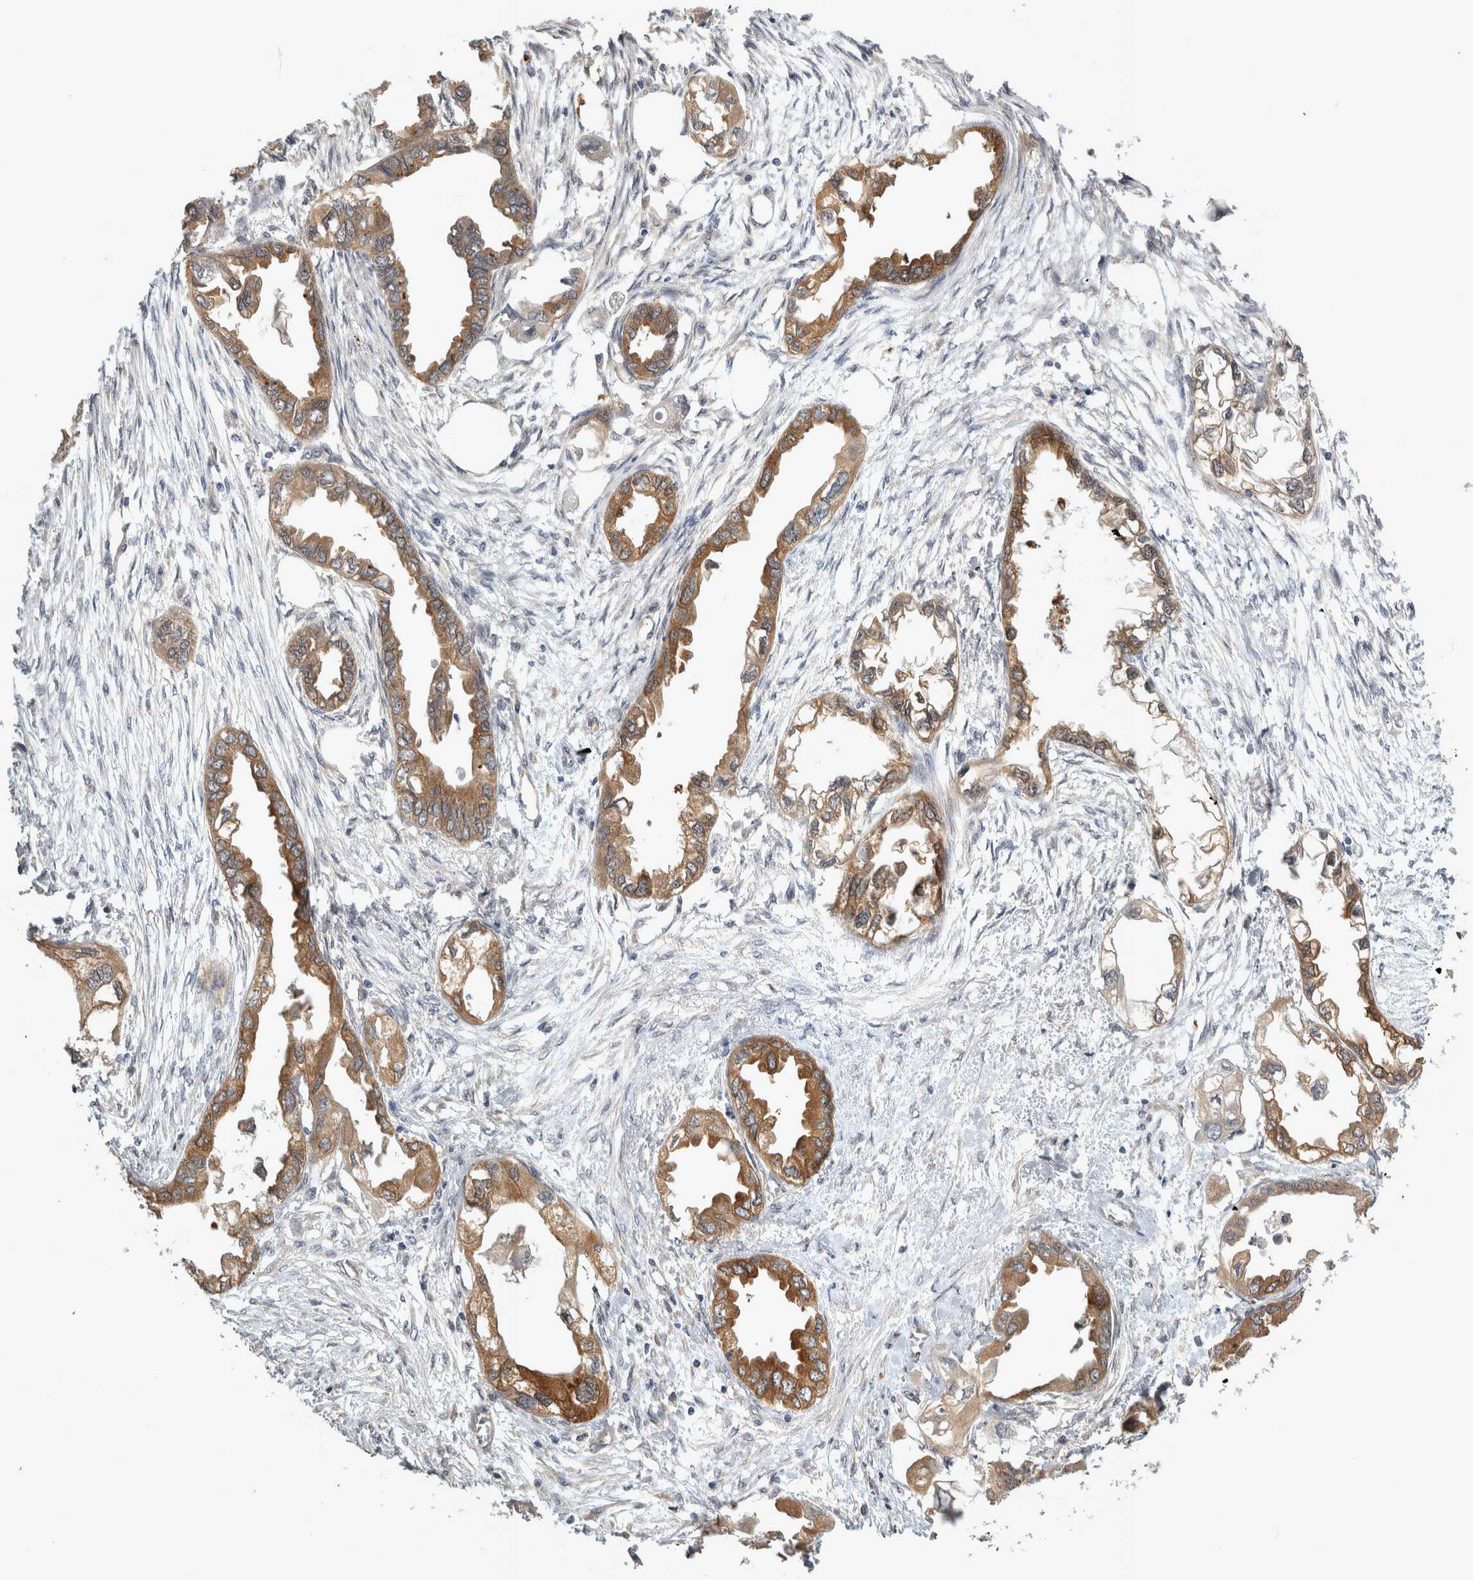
{"staining": {"intensity": "moderate", "quantity": ">75%", "location": "cytoplasmic/membranous"}, "tissue": "endometrial cancer", "cell_type": "Tumor cells", "image_type": "cancer", "snomed": [{"axis": "morphology", "description": "Adenocarcinoma, NOS"}, {"axis": "morphology", "description": "Adenocarcinoma, metastatic, NOS"}, {"axis": "topography", "description": "Adipose tissue"}, {"axis": "topography", "description": "Endometrium"}], "caption": "Endometrial adenocarcinoma tissue displays moderate cytoplasmic/membranous positivity in approximately >75% of tumor cells Ihc stains the protein in brown and the nuclei are stained blue.", "gene": "TRMT61B", "patient": {"sex": "female", "age": 67}}